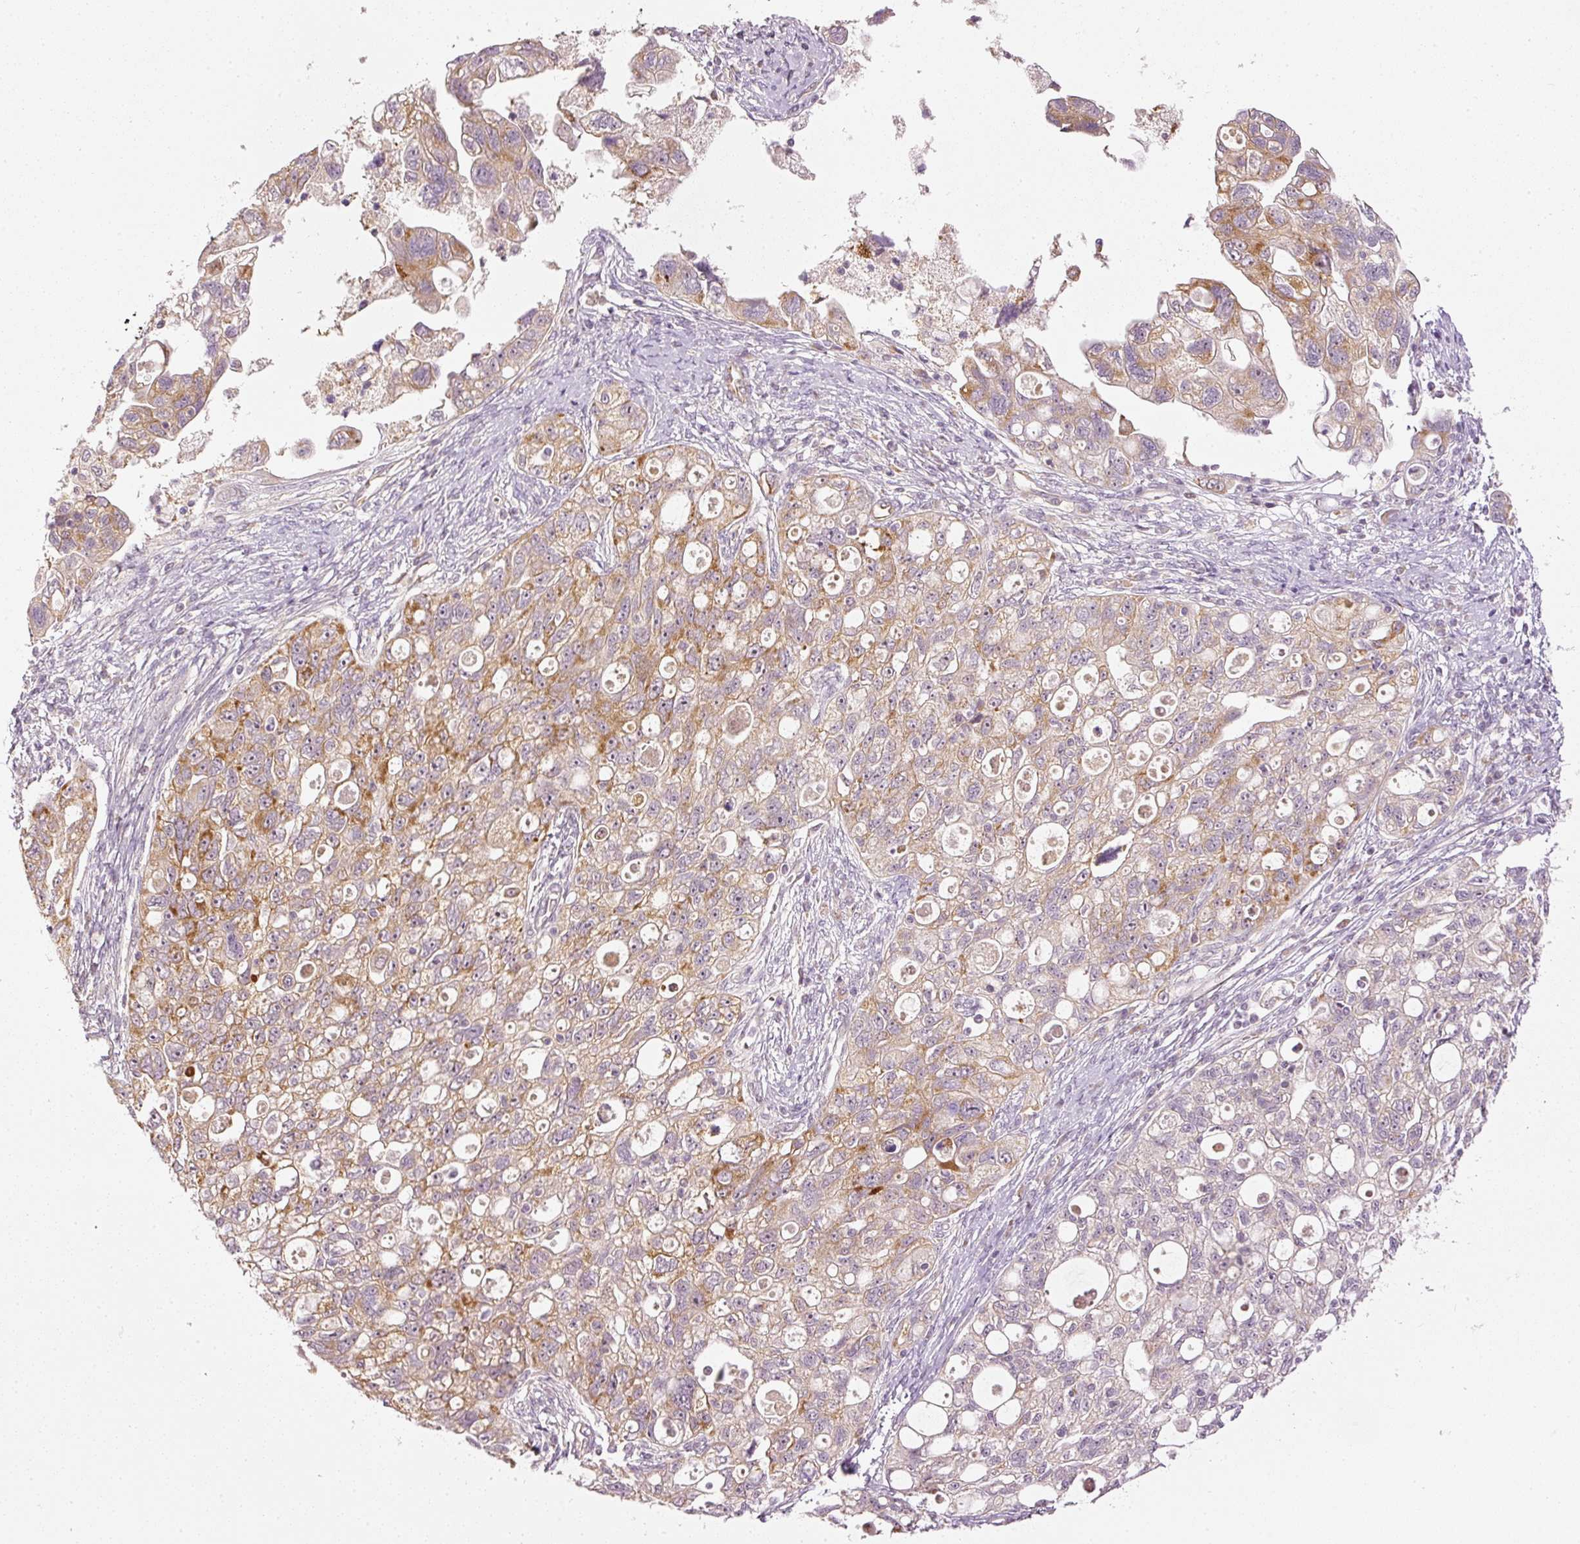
{"staining": {"intensity": "moderate", "quantity": "25%-75%", "location": "cytoplasmic/membranous"}, "tissue": "ovarian cancer", "cell_type": "Tumor cells", "image_type": "cancer", "snomed": [{"axis": "morphology", "description": "Carcinoma, NOS"}, {"axis": "morphology", "description": "Cystadenocarcinoma, serous, NOS"}, {"axis": "topography", "description": "Ovary"}], "caption": "A high-resolution histopathology image shows immunohistochemistry staining of serous cystadenocarcinoma (ovarian), which reveals moderate cytoplasmic/membranous positivity in about 25%-75% of tumor cells. (Stains: DAB (3,3'-diaminobenzidine) in brown, nuclei in blue, Microscopy: brightfield microscopy at high magnification).", "gene": "CDC20B", "patient": {"sex": "female", "age": 69}}